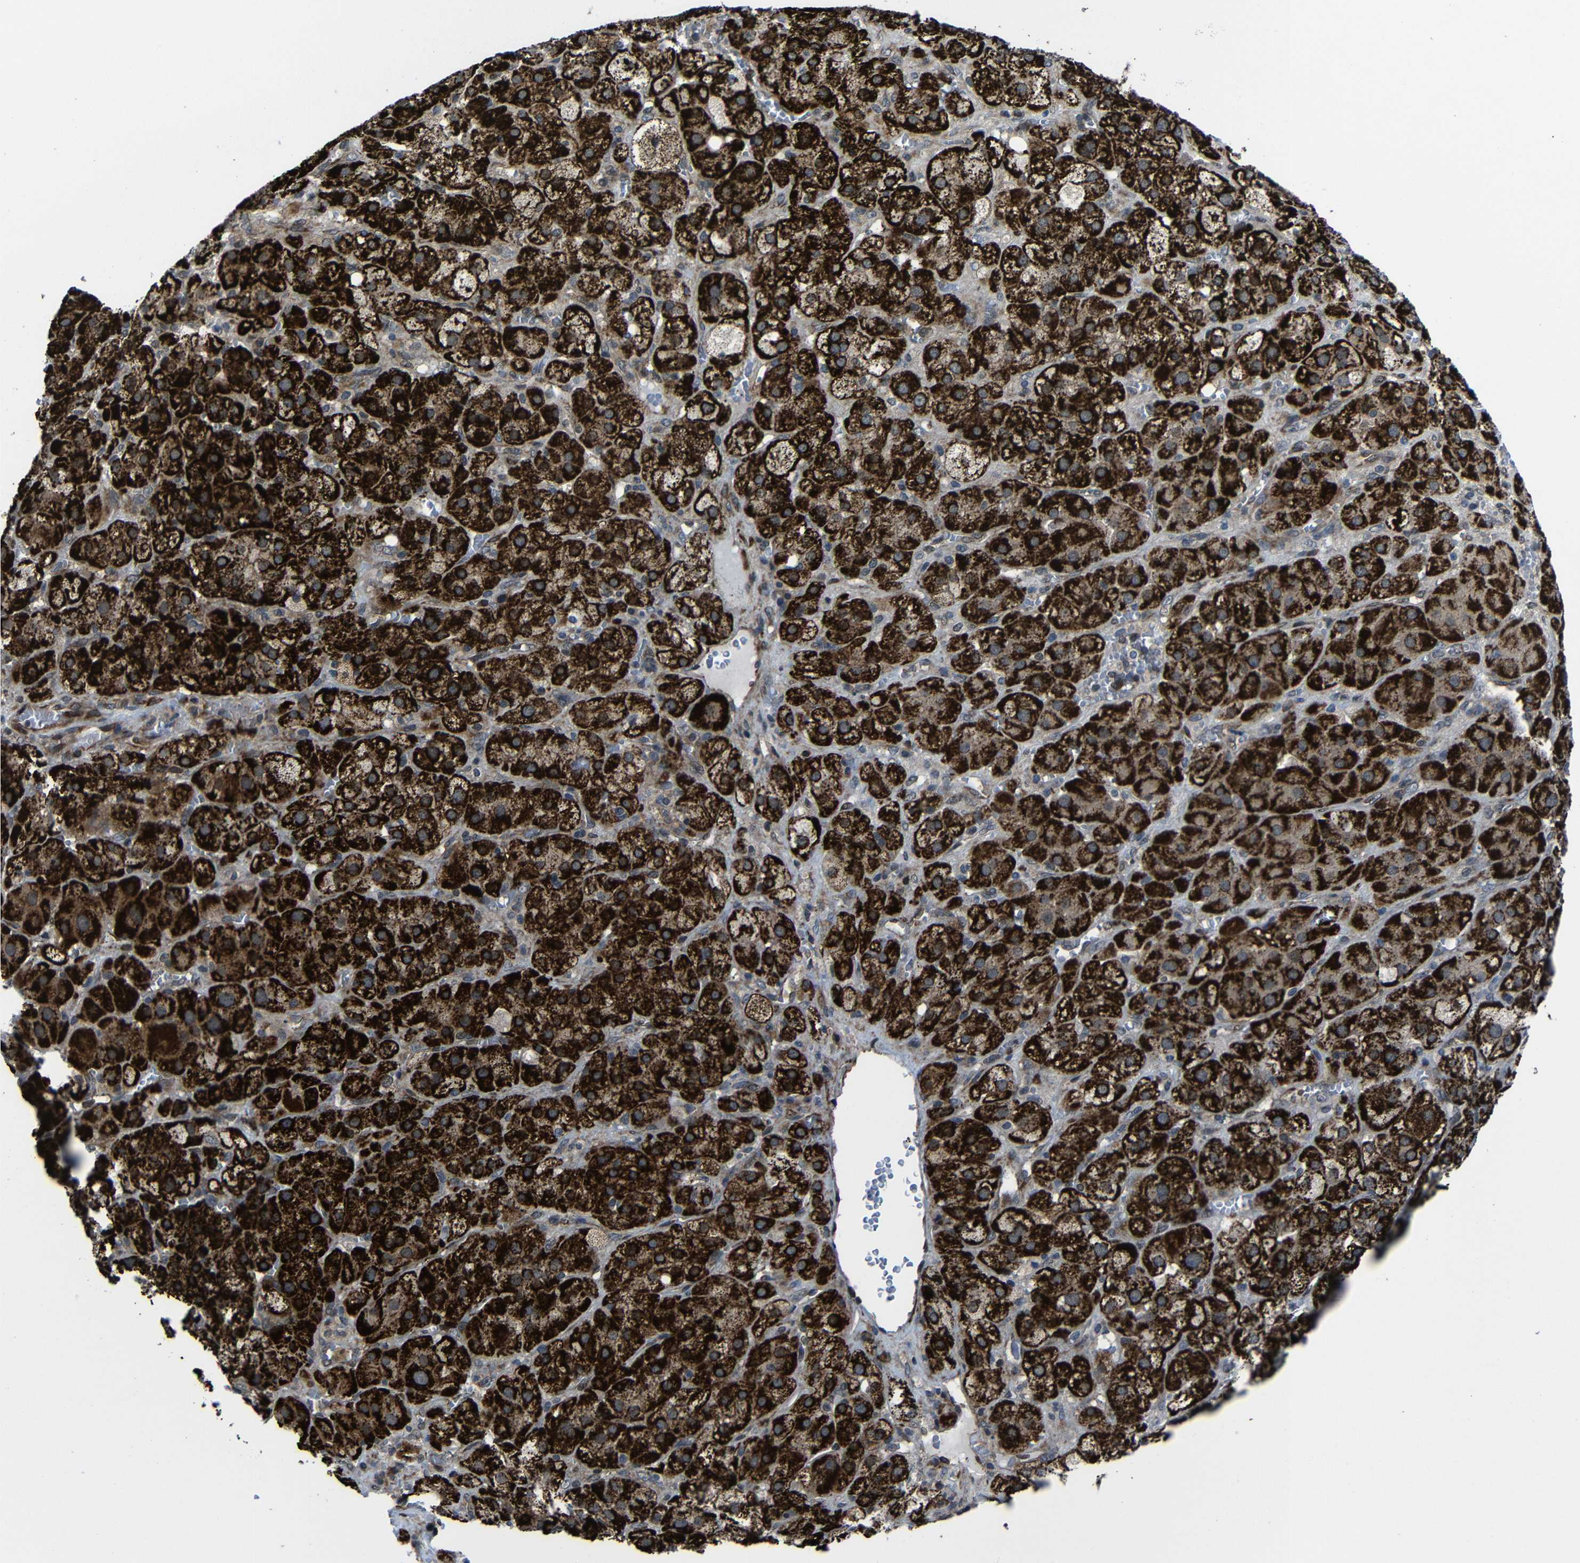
{"staining": {"intensity": "strong", "quantity": ">75%", "location": "cytoplasmic/membranous"}, "tissue": "adrenal gland", "cell_type": "Glandular cells", "image_type": "normal", "snomed": [{"axis": "morphology", "description": "Normal tissue, NOS"}, {"axis": "topography", "description": "Adrenal gland"}], "caption": "DAB (3,3'-diaminobenzidine) immunohistochemical staining of unremarkable human adrenal gland demonstrates strong cytoplasmic/membranous protein positivity in approximately >75% of glandular cells. Nuclei are stained in blue.", "gene": "KIAA0513", "patient": {"sex": "female", "age": 47}}